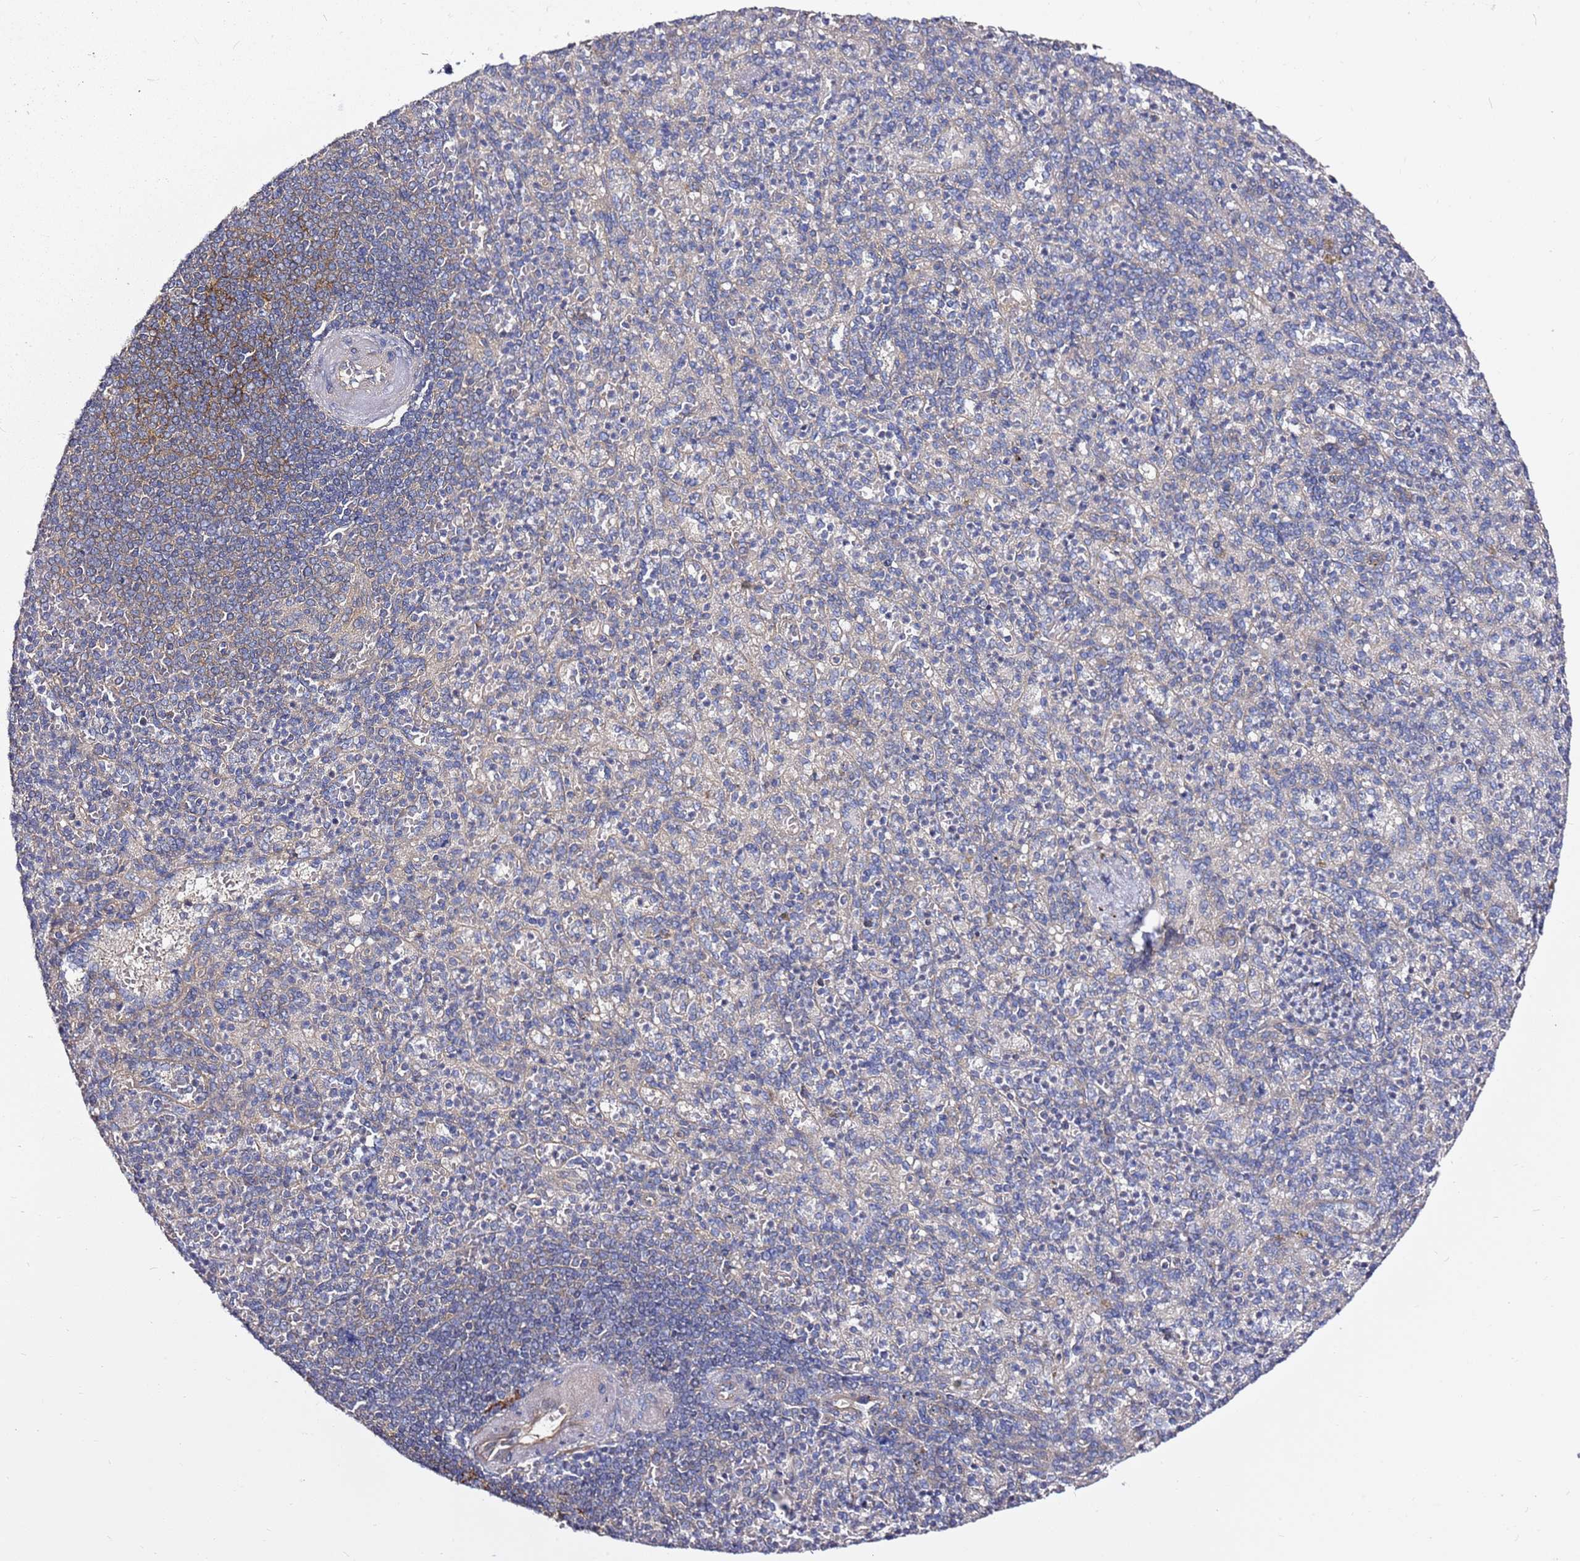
{"staining": {"intensity": "negative", "quantity": "none", "location": "none"}, "tissue": "spleen", "cell_type": "Cells in red pulp", "image_type": "normal", "snomed": [{"axis": "morphology", "description": "Normal tissue, NOS"}, {"axis": "topography", "description": "Spleen"}], "caption": "The immunohistochemistry (IHC) histopathology image has no significant expression in cells in red pulp of spleen.", "gene": "GNL1", "patient": {"sex": "female", "age": 74}}